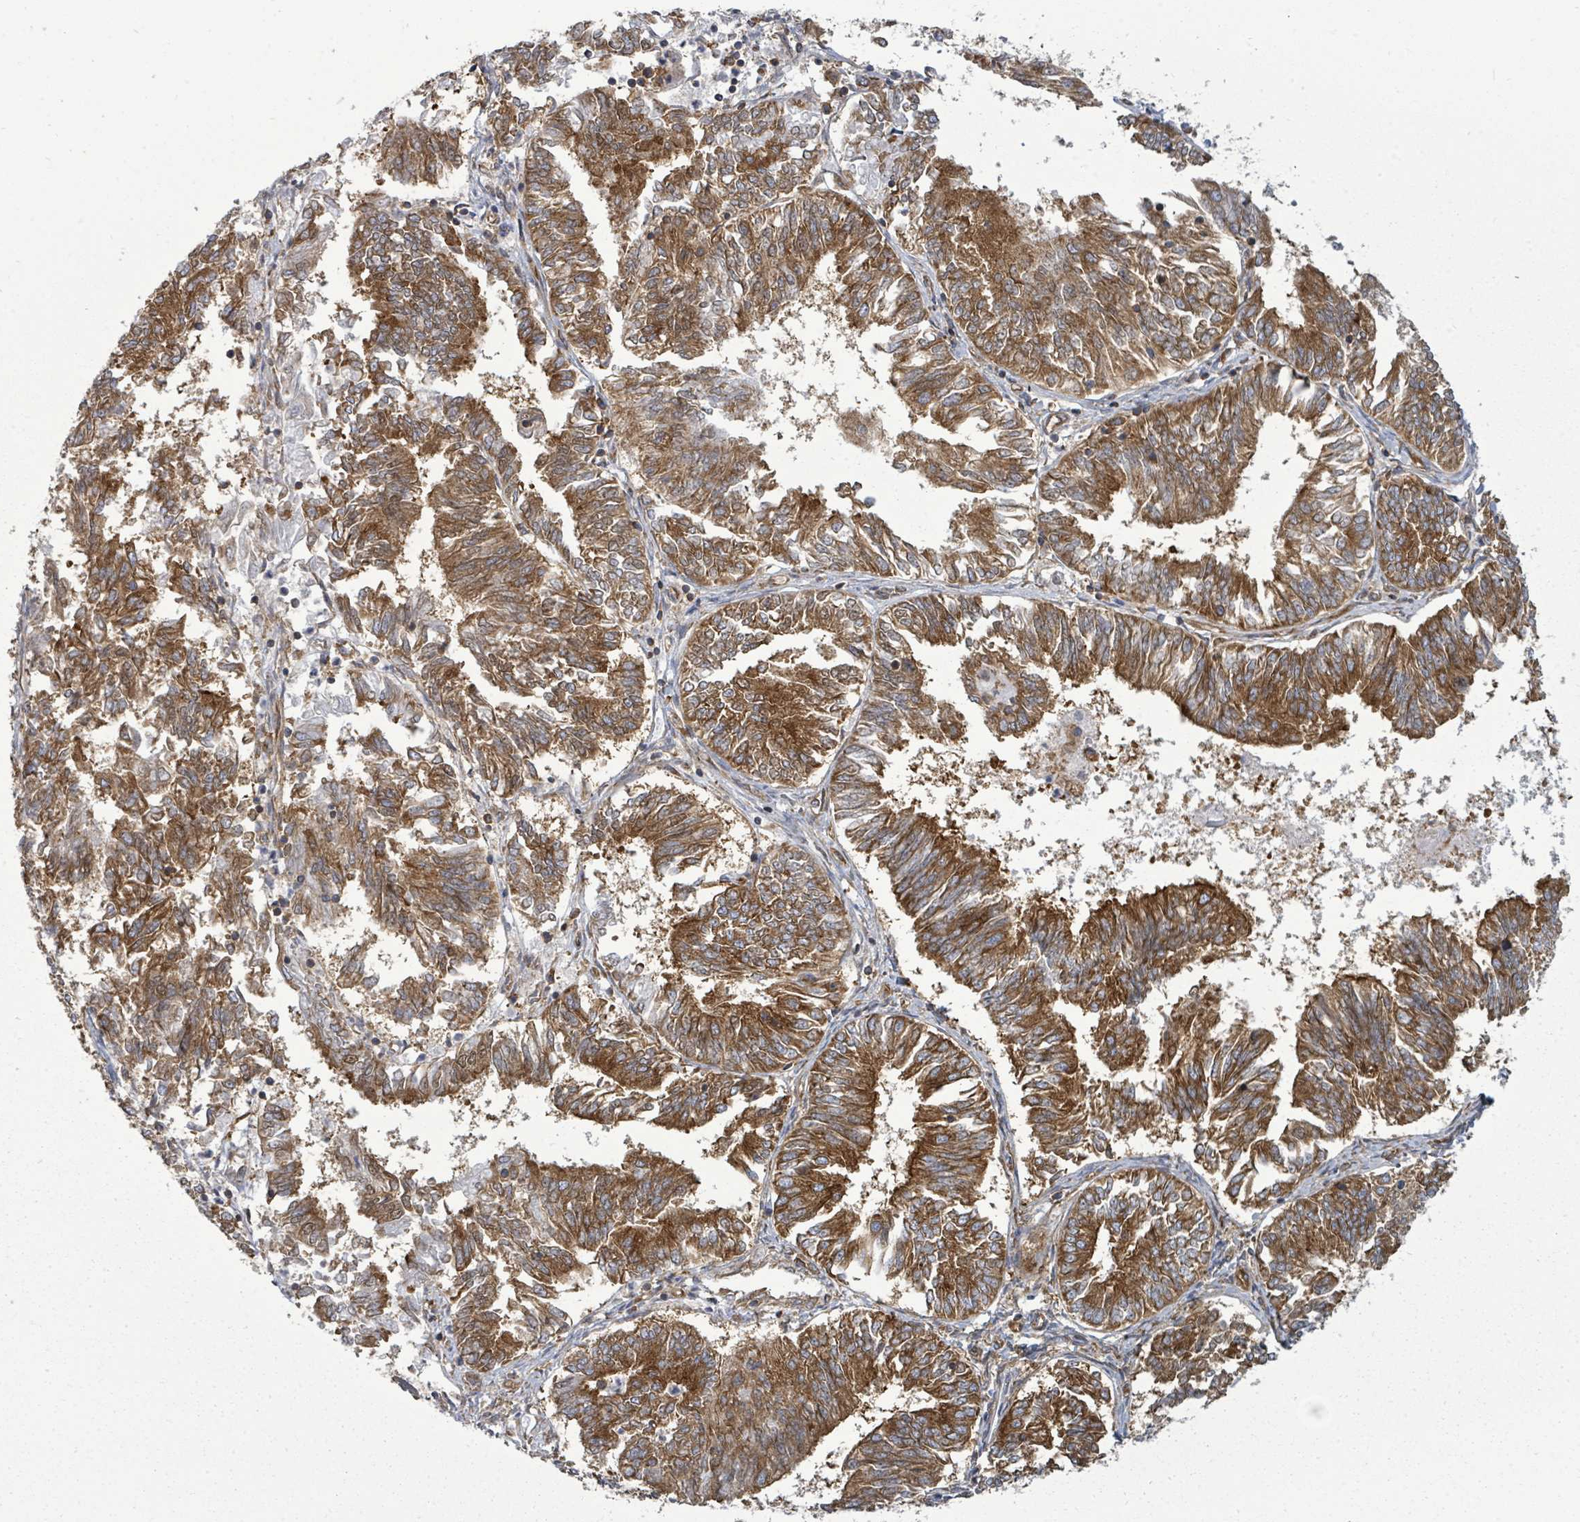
{"staining": {"intensity": "strong", "quantity": ">75%", "location": "cytoplasmic/membranous"}, "tissue": "endometrial cancer", "cell_type": "Tumor cells", "image_type": "cancer", "snomed": [{"axis": "morphology", "description": "Adenocarcinoma, NOS"}, {"axis": "topography", "description": "Endometrium"}], "caption": "Adenocarcinoma (endometrial) stained for a protein (brown) demonstrates strong cytoplasmic/membranous positive staining in about >75% of tumor cells.", "gene": "EIF3C", "patient": {"sex": "female", "age": 58}}